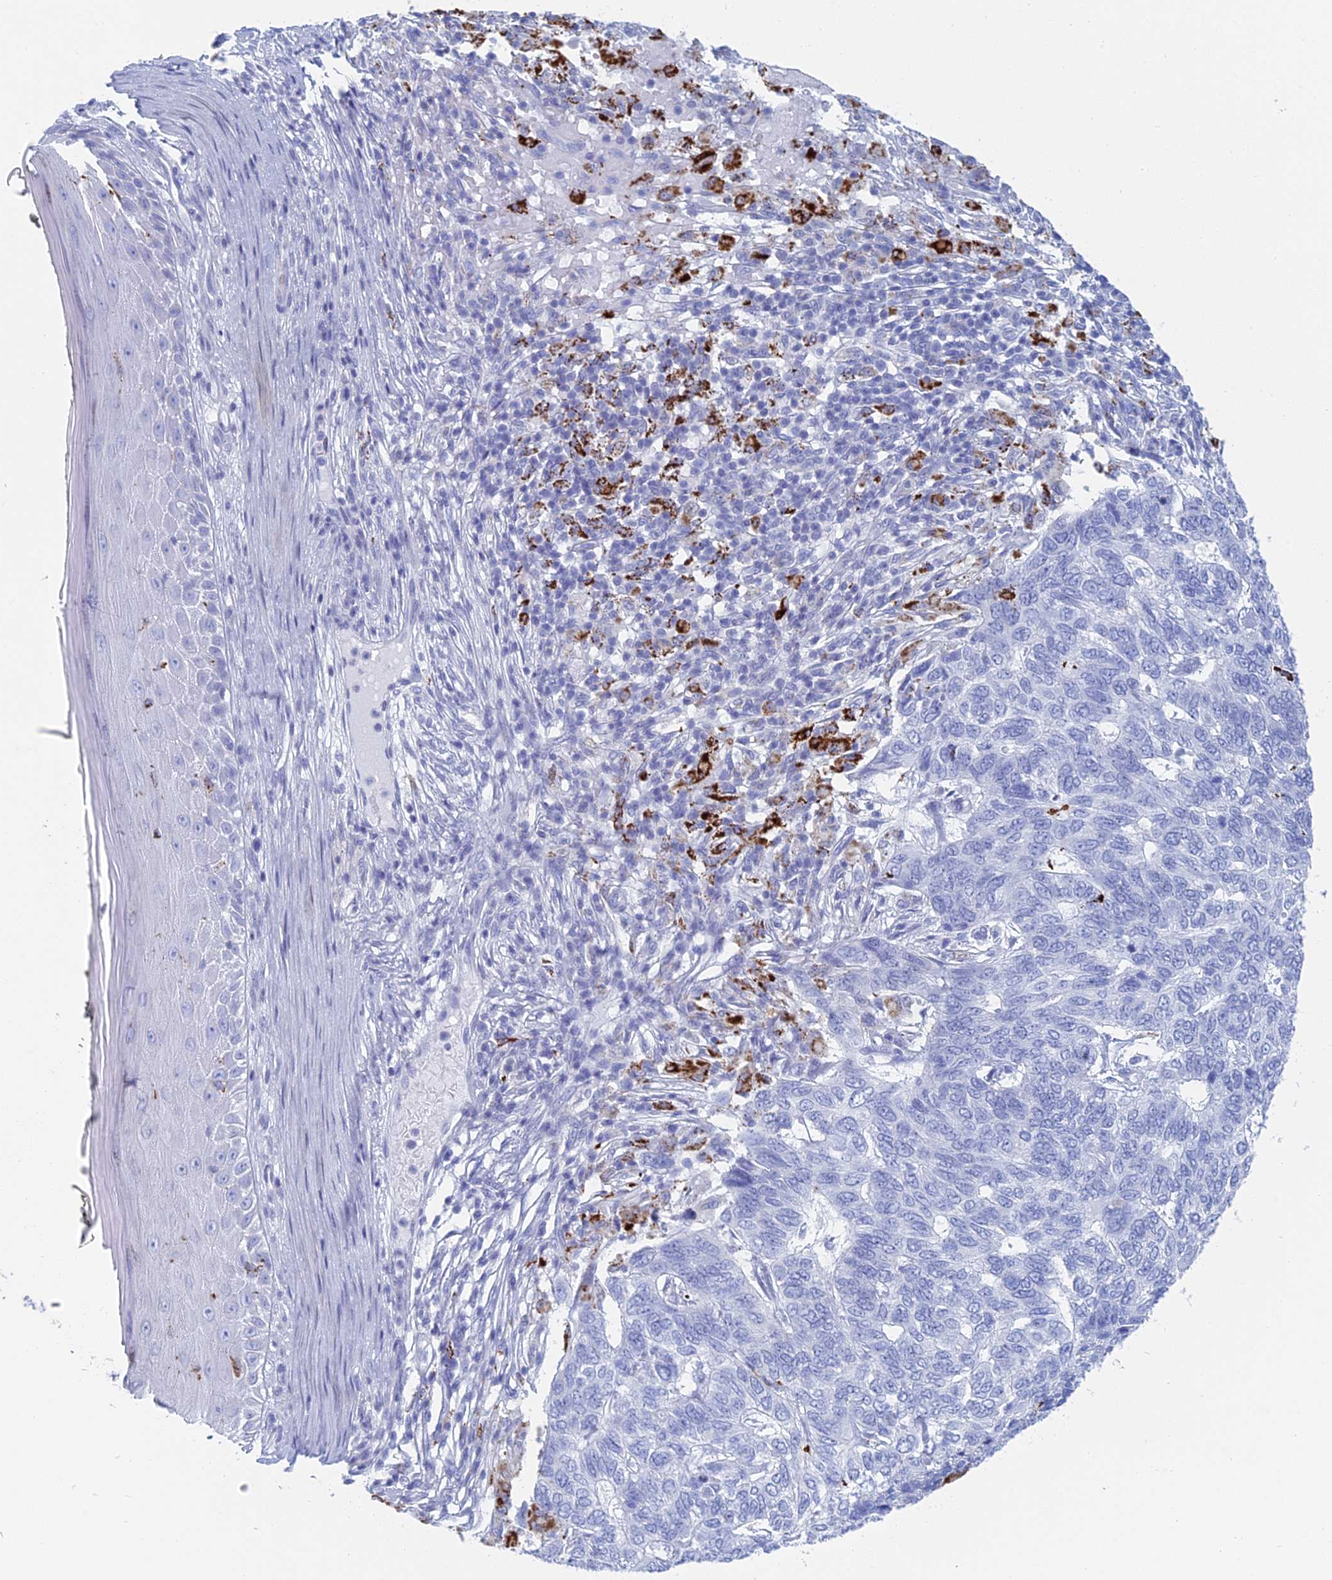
{"staining": {"intensity": "negative", "quantity": "none", "location": "none"}, "tissue": "skin cancer", "cell_type": "Tumor cells", "image_type": "cancer", "snomed": [{"axis": "morphology", "description": "Basal cell carcinoma"}, {"axis": "topography", "description": "Skin"}], "caption": "Protein analysis of skin basal cell carcinoma exhibits no significant positivity in tumor cells. The staining is performed using DAB brown chromogen with nuclei counter-stained in using hematoxylin.", "gene": "ALMS1", "patient": {"sex": "female", "age": 65}}